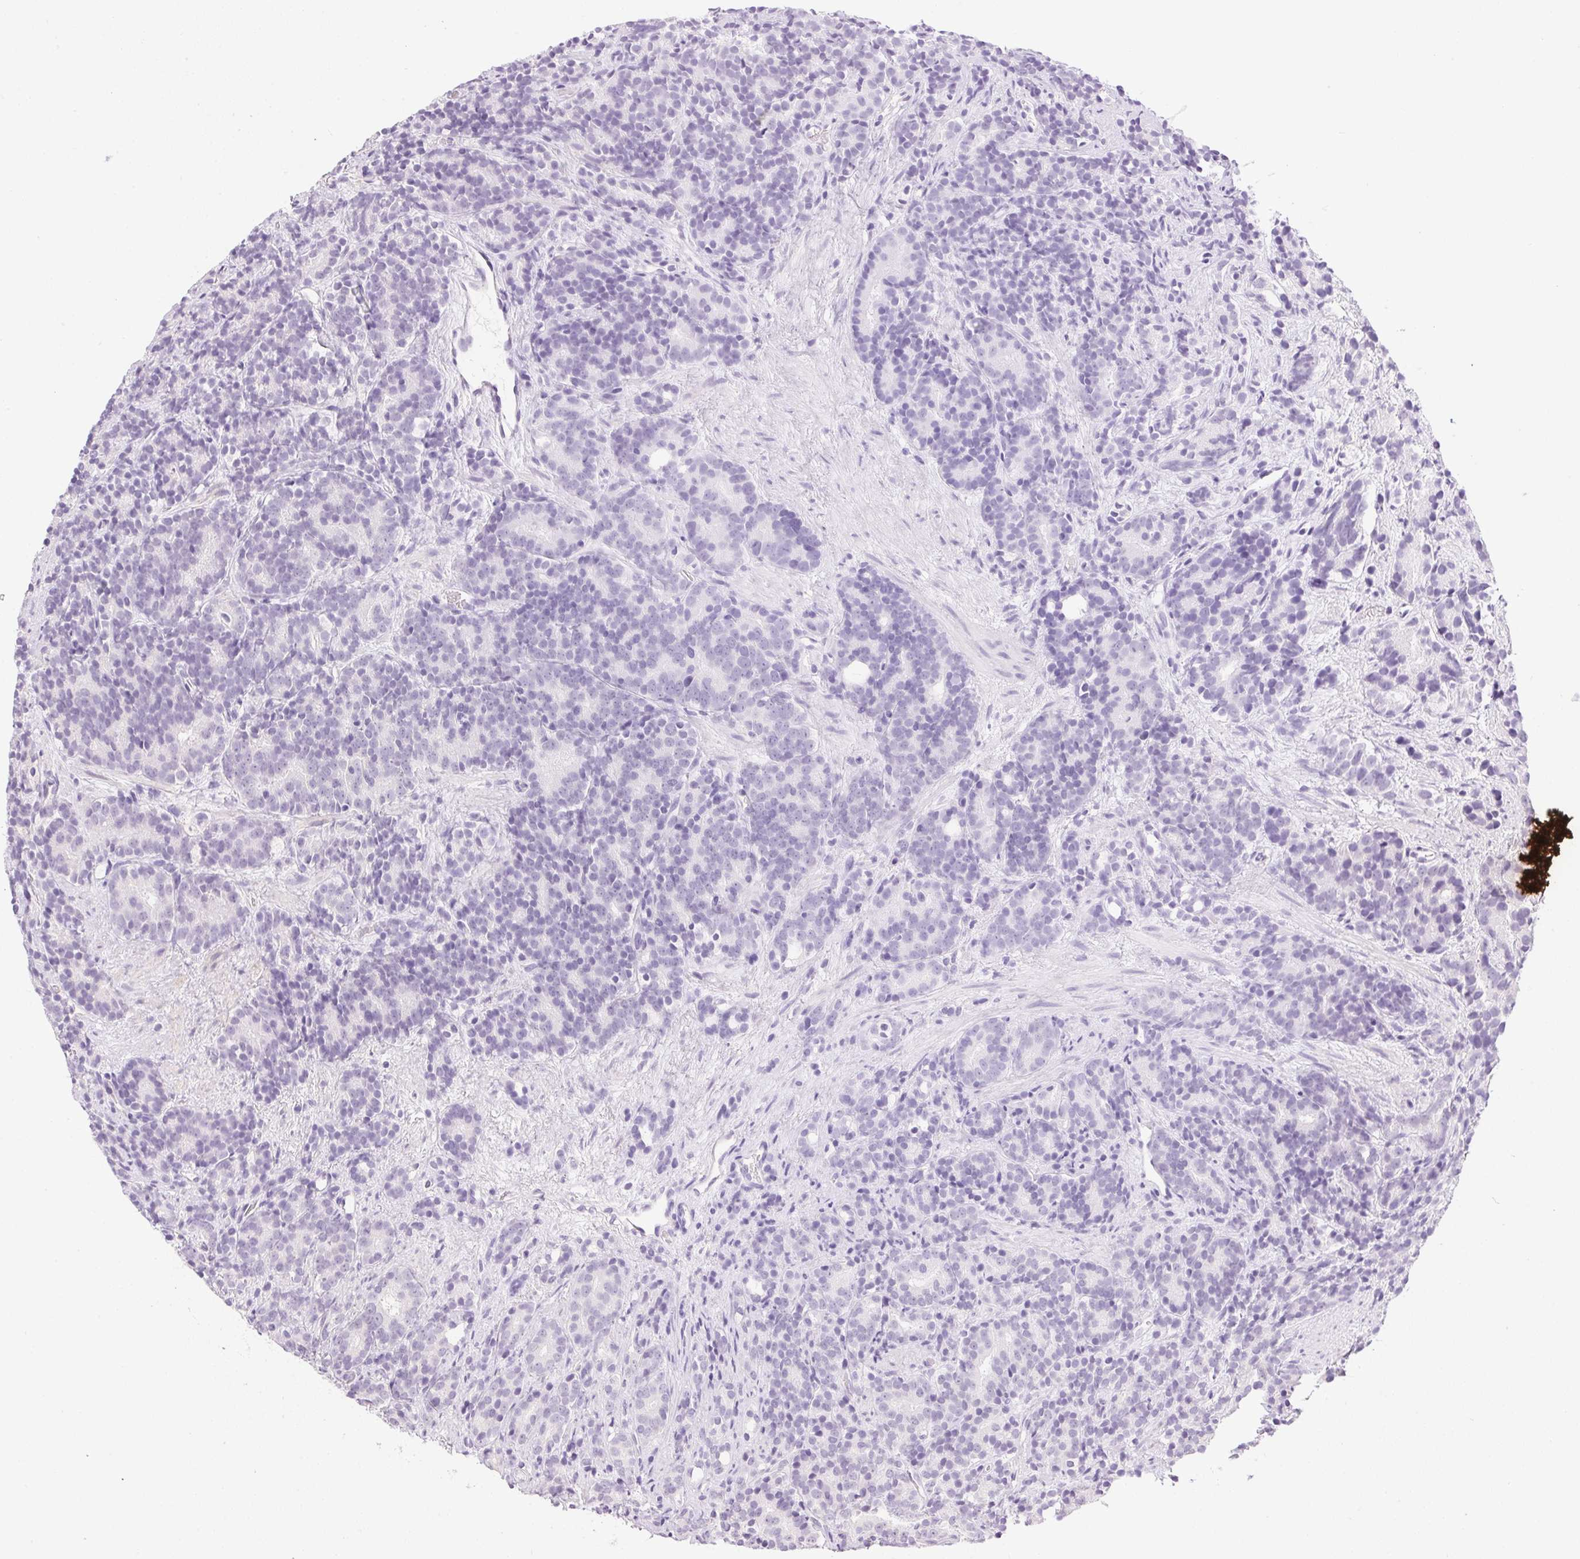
{"staining": {"intensity": "negative", "quantity": "none", "location": "none"}, "tissue": "prostate cancer", "cell_type": "Tumor cells", "image_type": "cancer", "snomed": [{"axis": "morphology", "description": "Adenocarcinoma, High grade"}, {"axis": "topography", "description": "Prostate"}], "caption": "Prostate cancer (adenocarcinoma (high-grade)) stained for a protein using immunohistochemistry displays no staining tumor cells.", "gene": "PRL", "patient": {"sex": "male", "age": 84}}